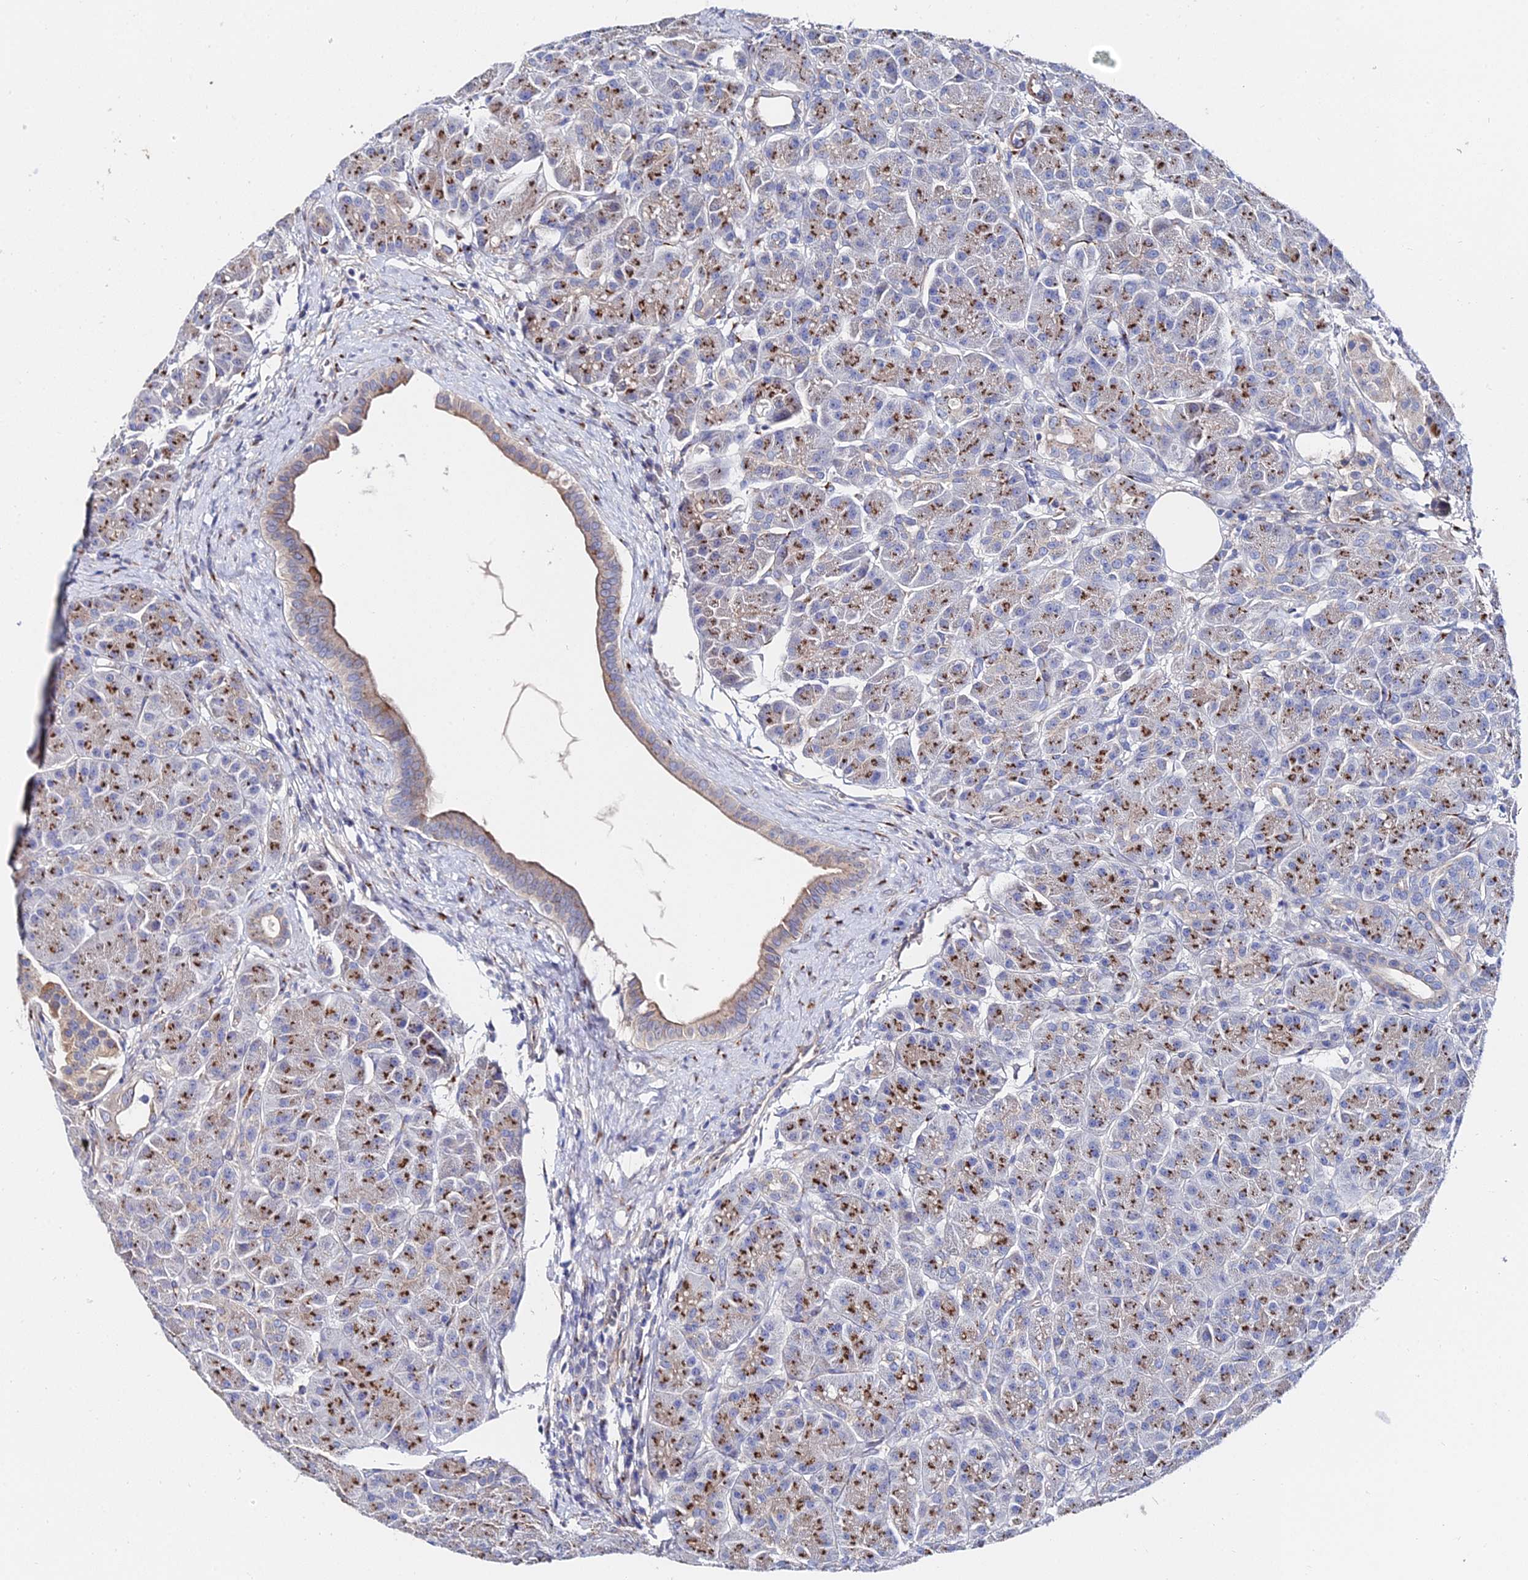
{"staining": {"intensity": "strong", "quantity": ">75%", "location": "cytoplasmic/membranous"}, "tissue": "pancreas", "cell_type": "Exocrine glandular cells", "image_type": "normal", "snomed": [{"axis": "morphology", "description": "Normal tissue, NOS"}, {"axis": "topography", "description": "Pancreas"}], "caption": "Human pancreas stained with a brown dye demonstrates strong cytoplasmic/membranous positive positivity in about >75% of exocrine glandular cells.", "gene": "BORCS8", "patient": {"sex": "male", "age": 63}}